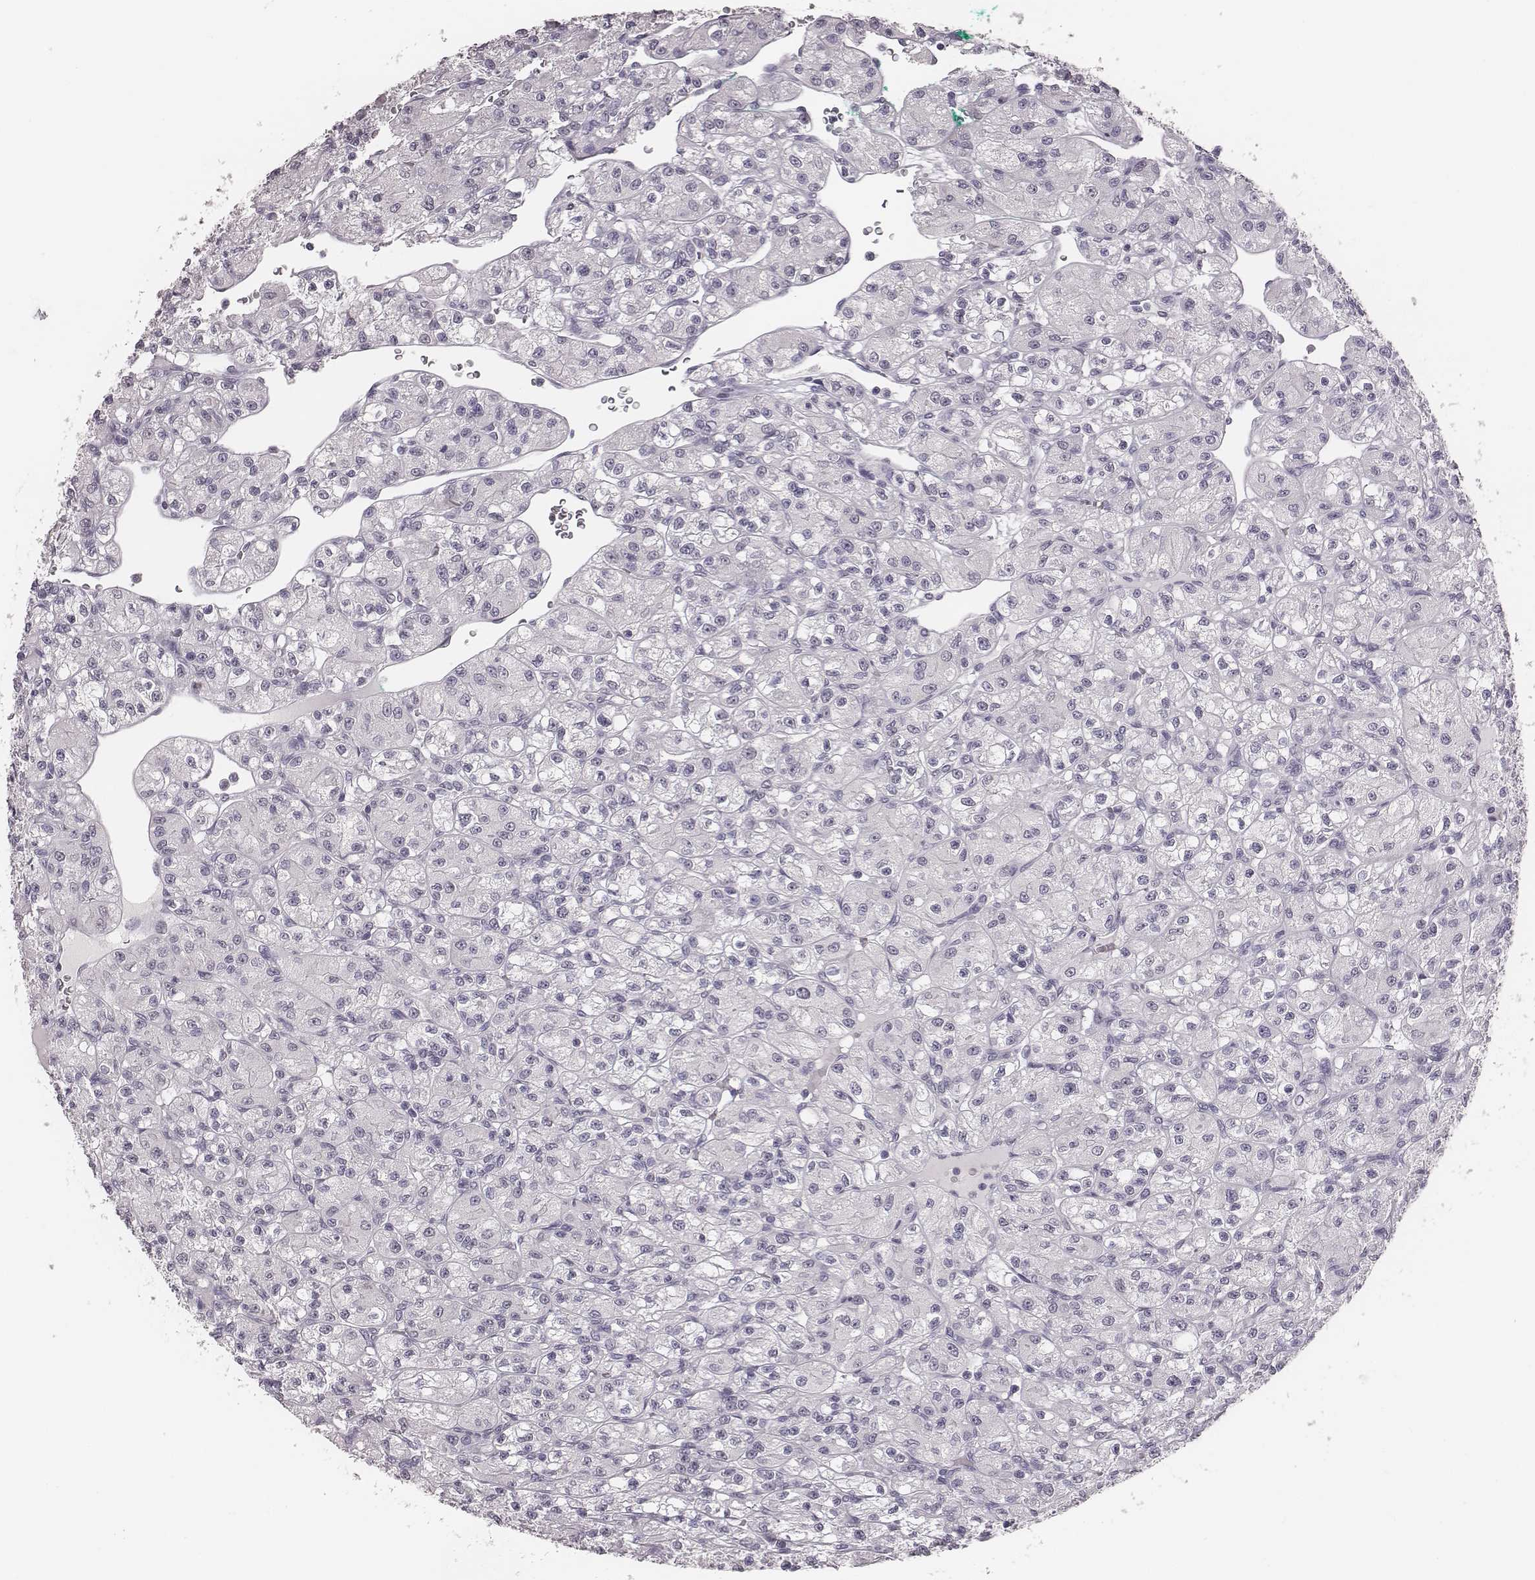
{"staining": {"intensity": "negative", "quantity": "none", "location": "none"}, "tissue": "renal cancer", "cell_type": "Tumor cells", "image_type": "cancer", "snomed": [{"axis": "morphology", "description": "Adenocarcinoma, NOS"}, {"axis": "topography", "description": "Kidney"}], "caption": "The histopathology image demonstrates no staining of tumor cells in adenocarcinoma (renal). (DAB (3,3'-diaminobenzidine) IHC with hematoxylin counter stain).", "gene": "CSHL1", "patient": {"sex": "female", "age": 70}}